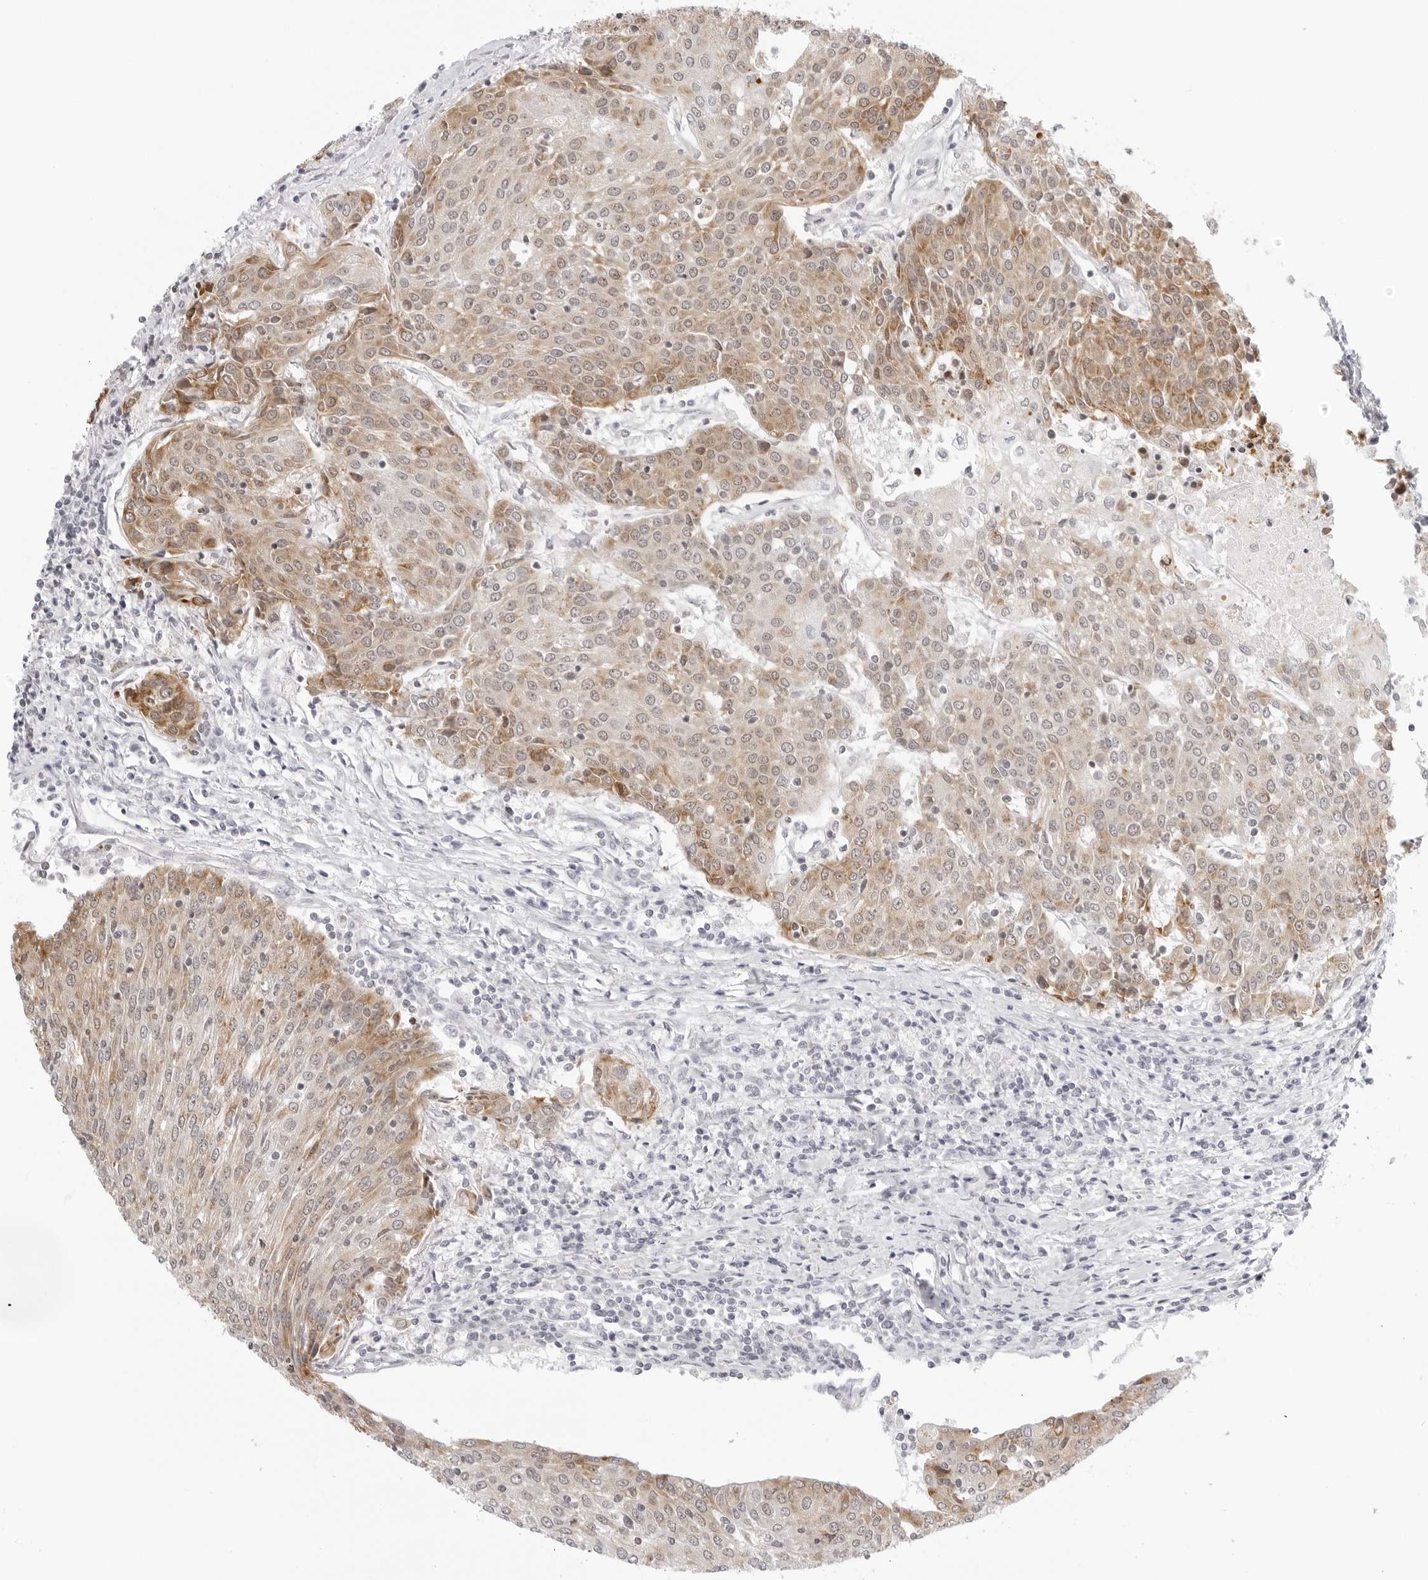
{"staining": {"intensity": "moderate", "quantity": "<25%", "location": "cytoplasmic/membranous"}, "tissue": "urothelial cancer", "cell_type": "Tumor cells", "image_type": "cancer", "snomed": [{"axis": "morphology", "description": "Urothelial carcinoma, High grade"}, {"axis": "topography", "description": "Urinary bladder"}], "caption": "Immunohistochemistry (IHC) image of neoplastic tissue: urothelial carcinoma (high-grade) stained using immunohistochemistry (IHC) exhibits low levels of moderate protein expression localized specifically in the cytoplasmic/membranous of tumor cells, appearing as a cytoplasmic/membranous brown color.", "gene": "MSH6", "patient": {"sex": "female", "age": 85}}